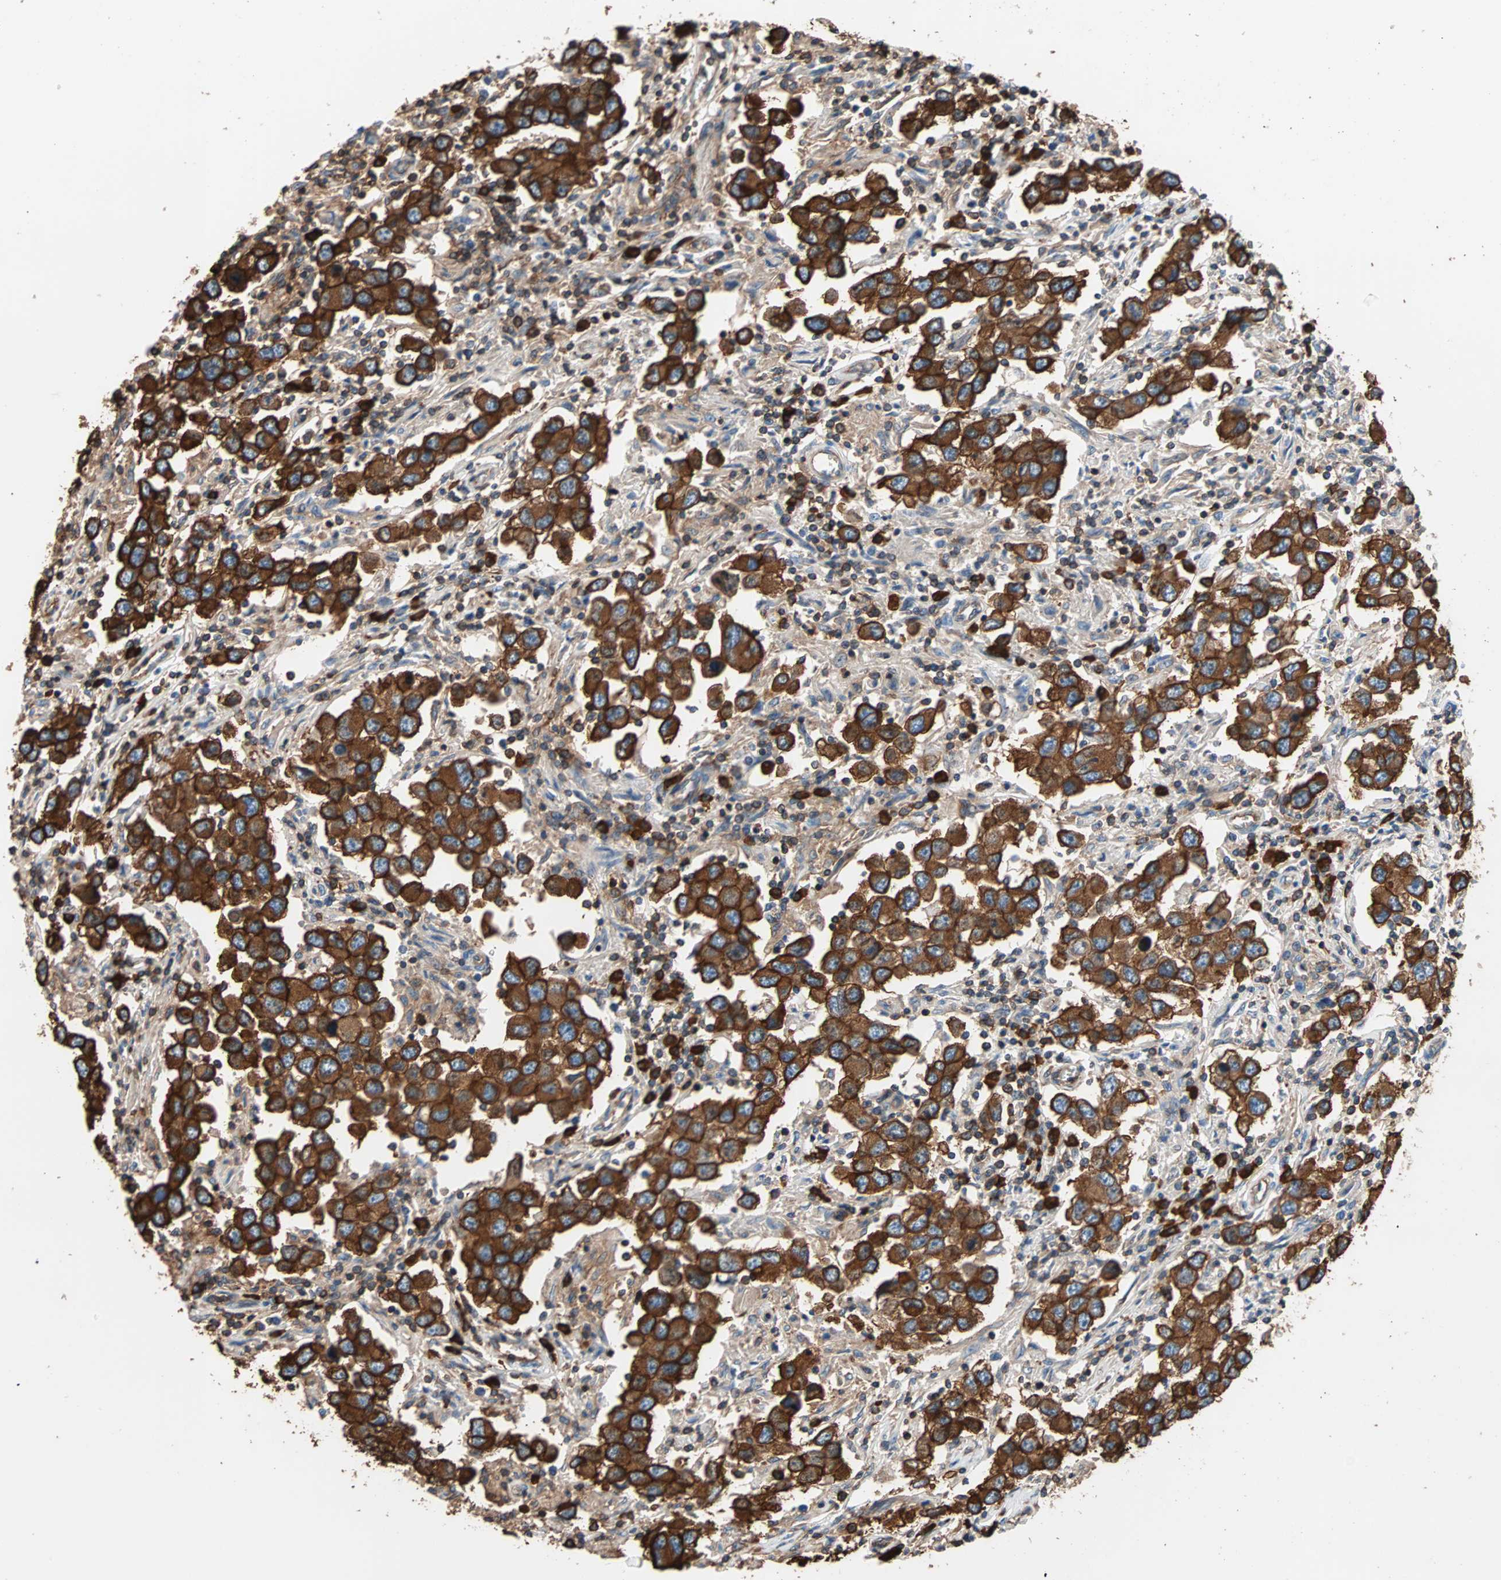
{"staining": {"intensity": "strong", "quantity": ">75%", "location": "cytoplasmic/membranous"}, "tissue": "testis cancer", "cell_type": "Tumor cells", "image_type": "cancer", "snomed": [{"axis": "morphology", "description": "Carcinoma, Embryonal, NOS"}, {"axis": "topography", "description": "Testis"}], "caption": "This image reveals IHC staining of human embryonal carcinoma (testis), with high strong cytoplasmic/membranous positivity in about >75% of tumor cells.", "gene": "EEF2", "patient": {"sex": "male", "age": 21}}